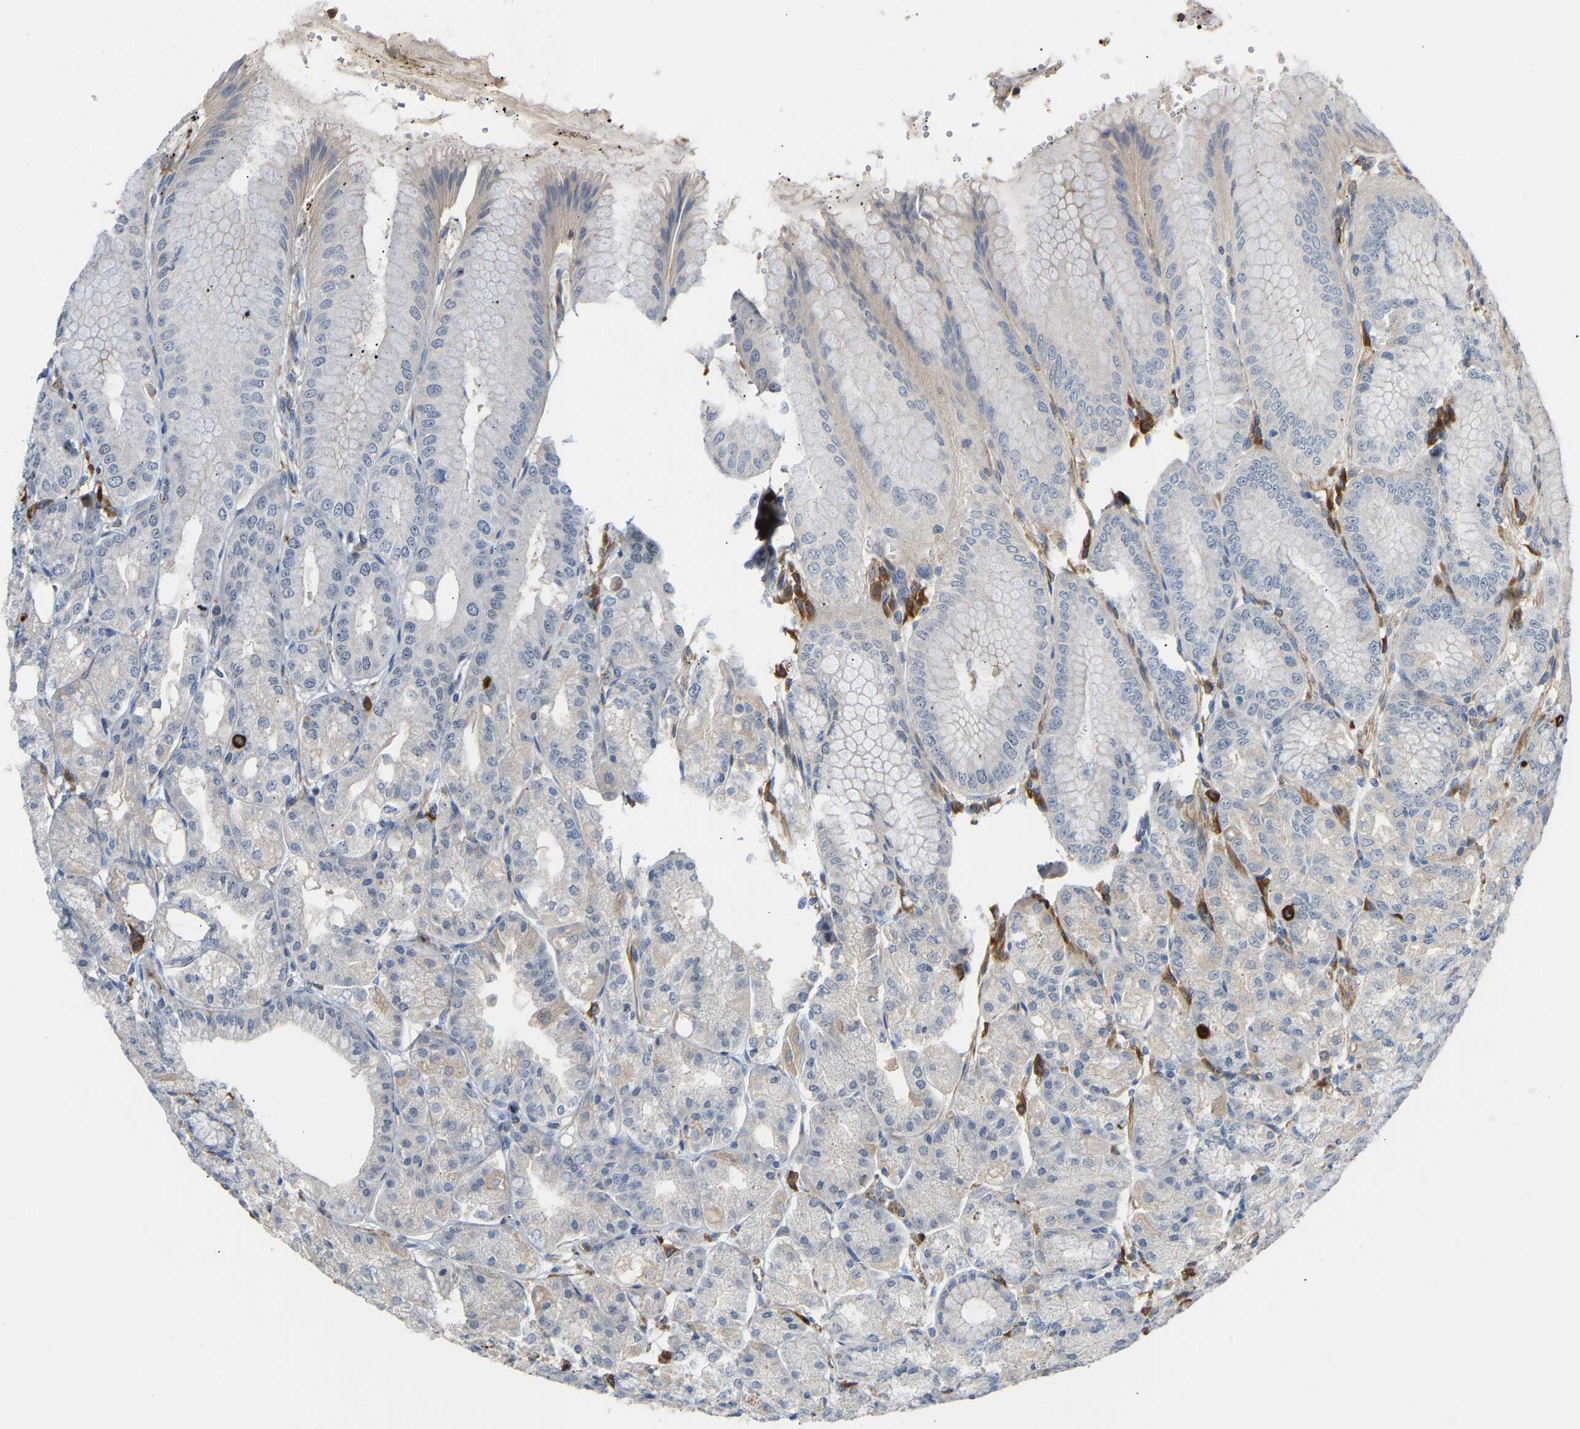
{"staining": {"intensity": "moderate", "quantity": "25%-75%", "location": "cytoplasmic/membranous"}, "tissue": "stomach", "cell_type": "Glandular cells", "image_type": "normal", "snomed": [{"axis": "morphology", "description": "Normal tissue, NOS"}, {"axis": "topography", "description": "Stomach, lower"}], "caption": "Benign stomach reveals moderate cytoplasmic/membranous staining in about 25%-75% of glandular cells.", "gene": "PLCG2", "patient": {"sex": "male", "age": 71}}